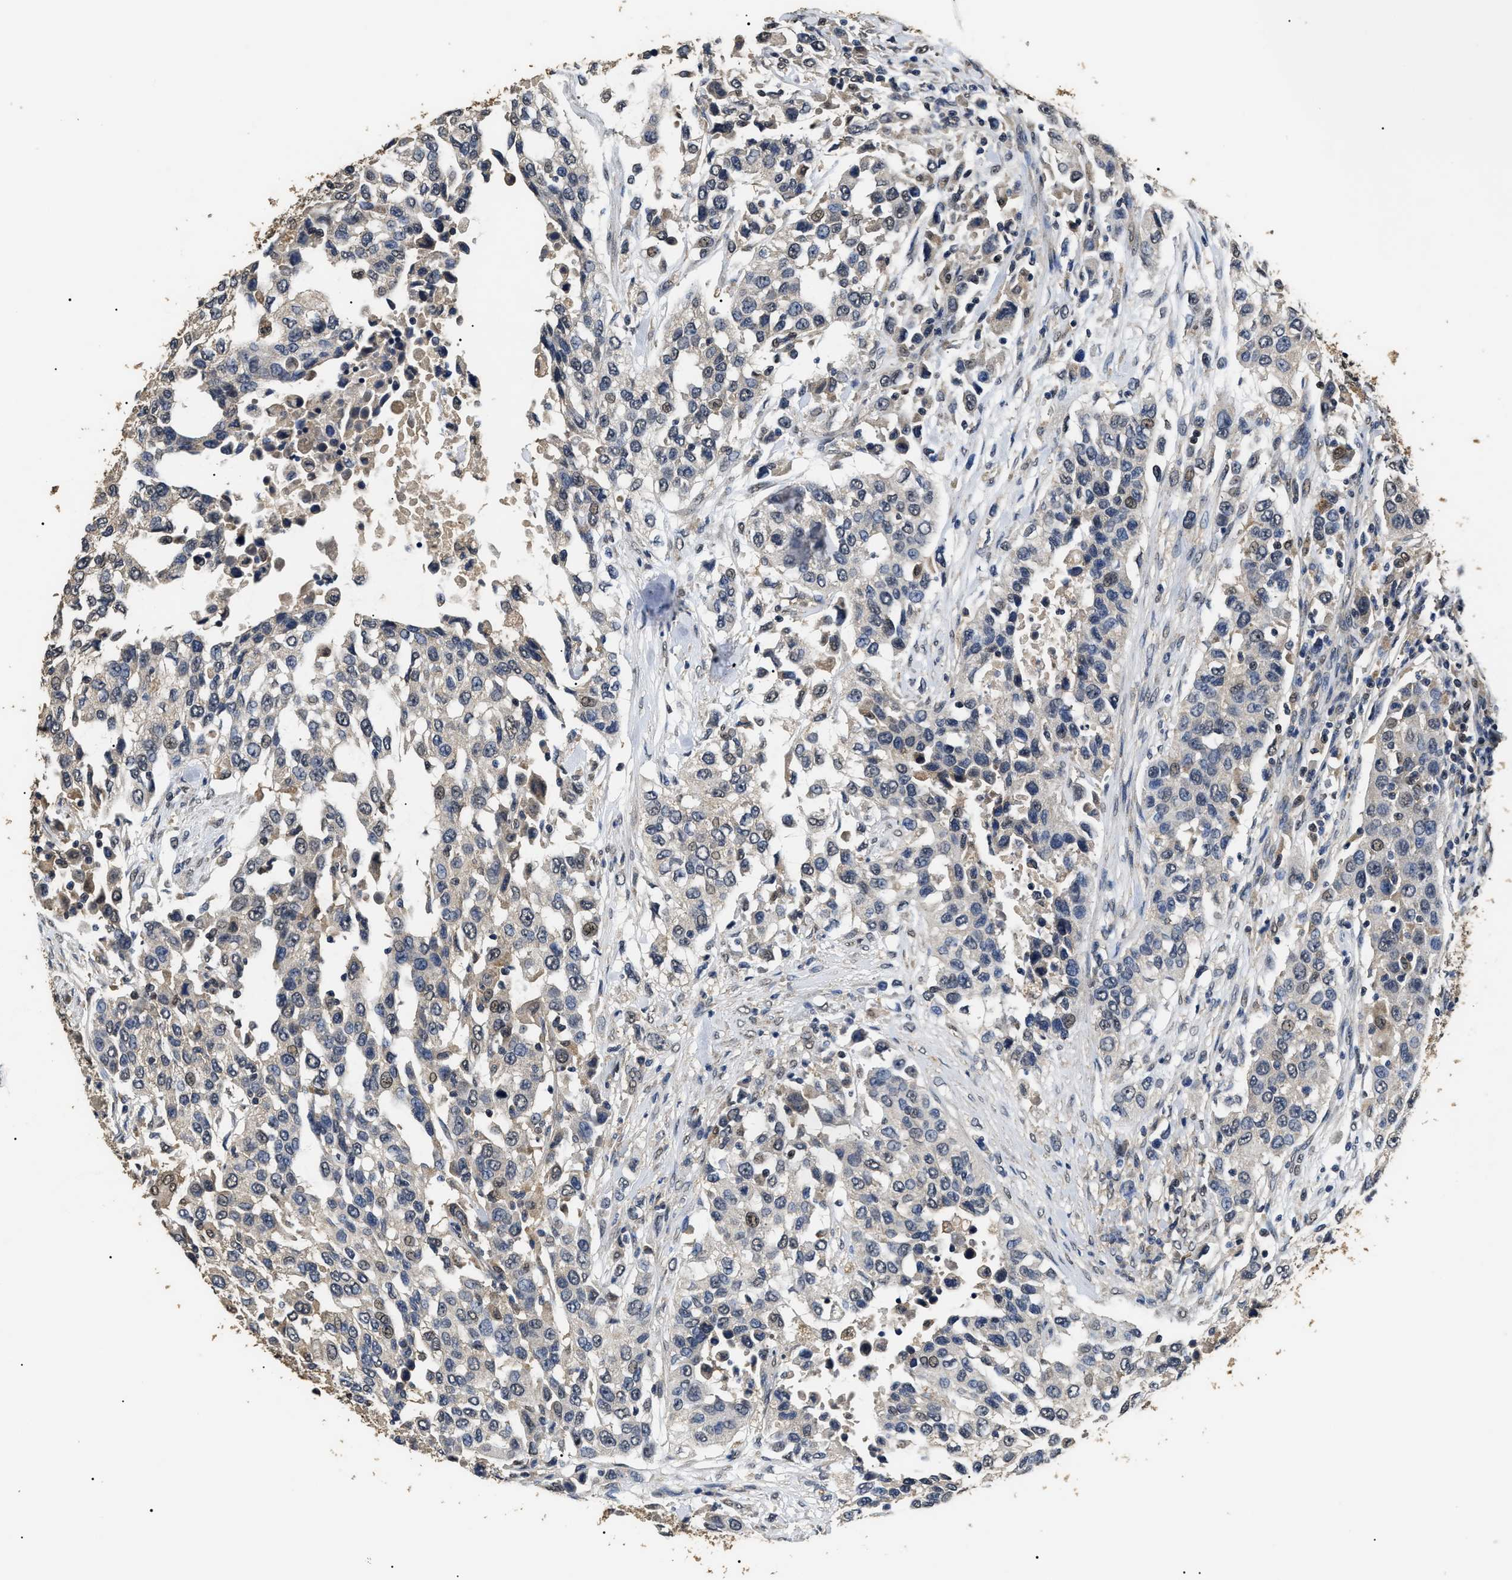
{"staining": {"intensity": "weak", "quantity": "<25%", "location": "nuclear"}, "tissue": "urothelial cancer", "cell_type": "Tumor cells", "image_type": "cancer", "snomed": [{"axis": "morphology", "description": "Urothelial carcinoma, High grade"}, {"axis": "topography", "description": "Urinary bladder"}], "caption": "The image exhibits no significant expression in tumor cells of urothelial carcinoma (high-grade).", "gene": "PSMD8", "patient": {"sex": "female", "age": 80}}